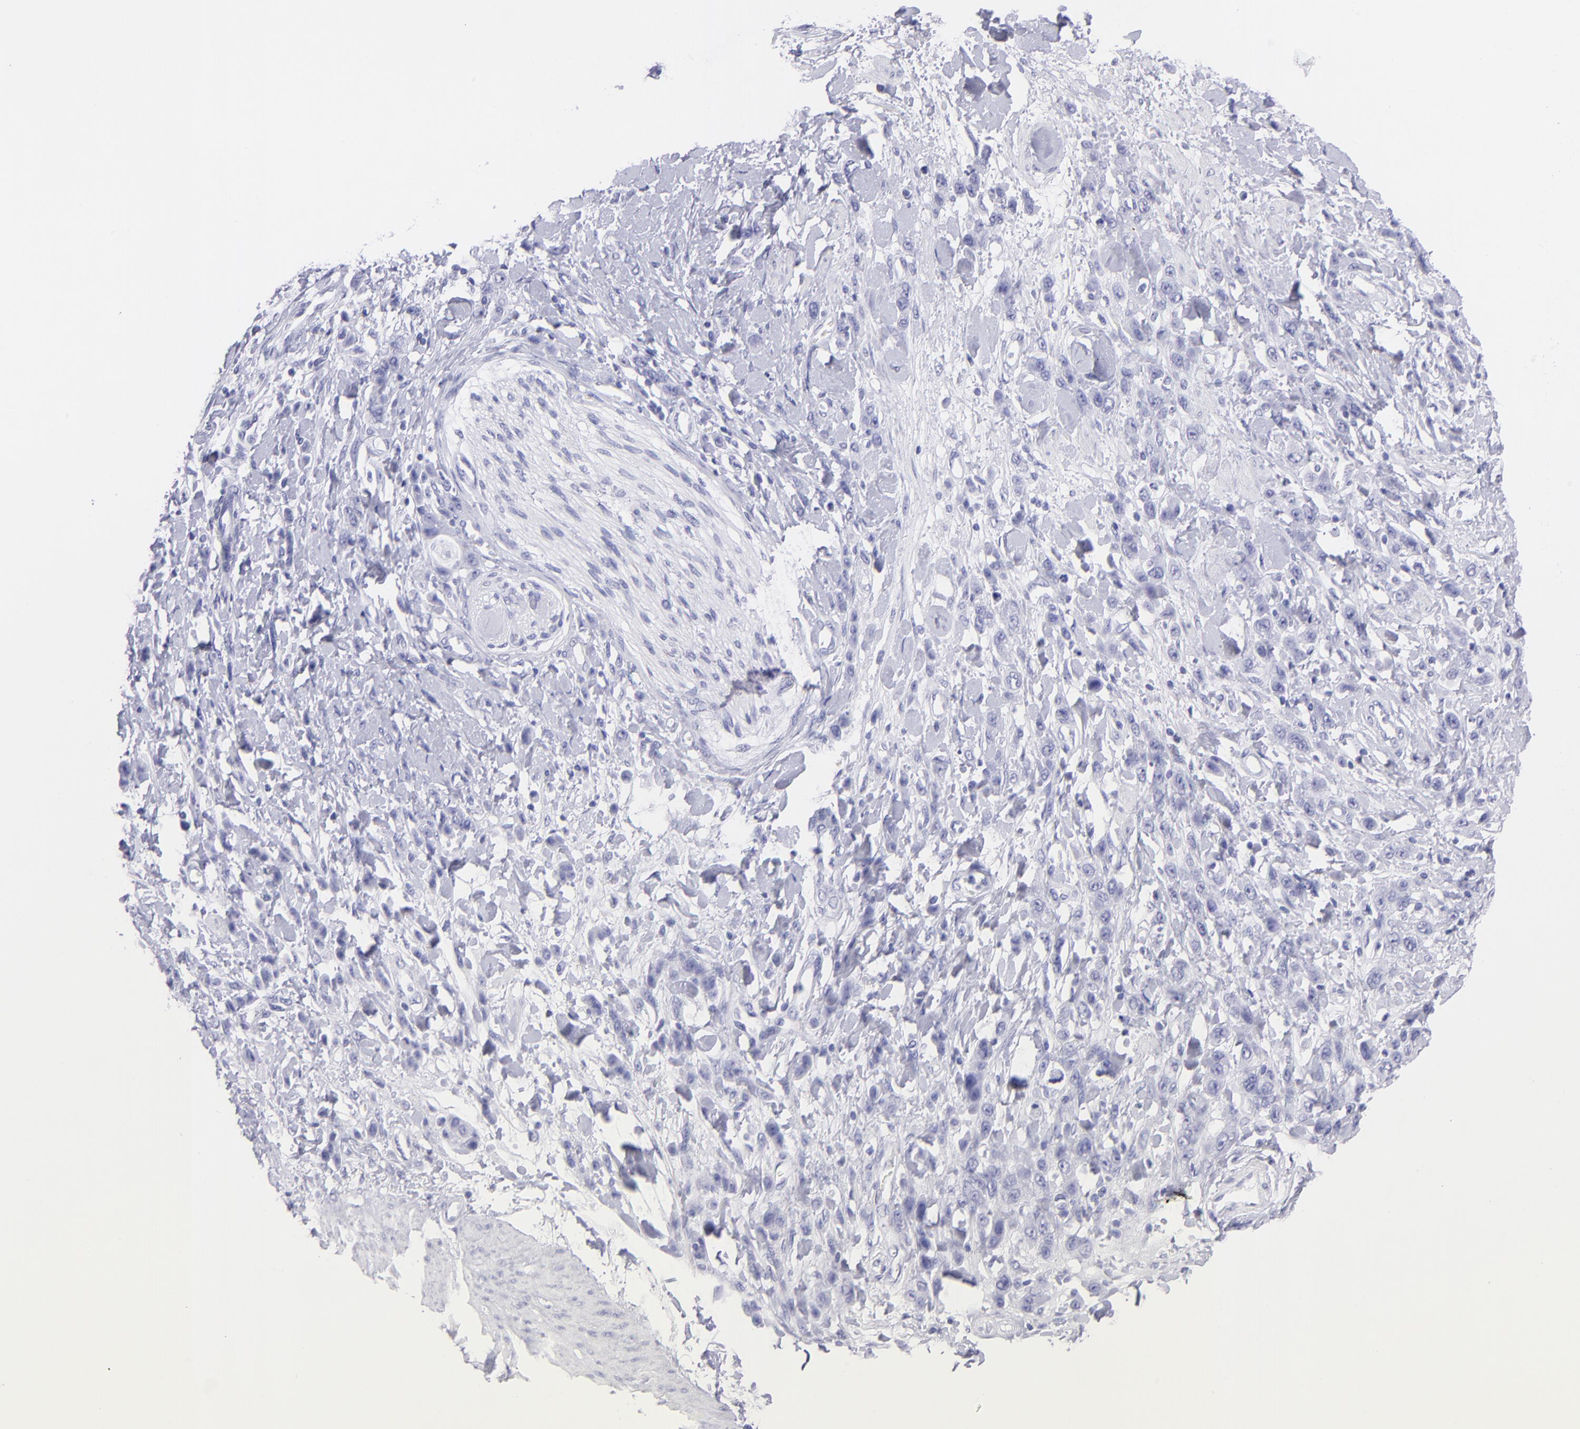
{"staining": {"intensity": "negative", "quantity": "none", "location": "none"}, "tissue": "stomach cancer", "cell_type": "Tumor cells", "image_type": "cancer", "snomed": [{"axis": "morphology", "description": "Normal tissue, NOS"}, {"axis": "morphology", "description": "Adenocarcinoma, NOS"}, {"axis": "topography", "description": "Stomach"}], "caption": "IHC image of human stomach adenocarcinoma stained for a protein (brown), which reveals no staining in tumor cells.", "gene": "CNP", "patient": {"sex": "male", "age": 82}}